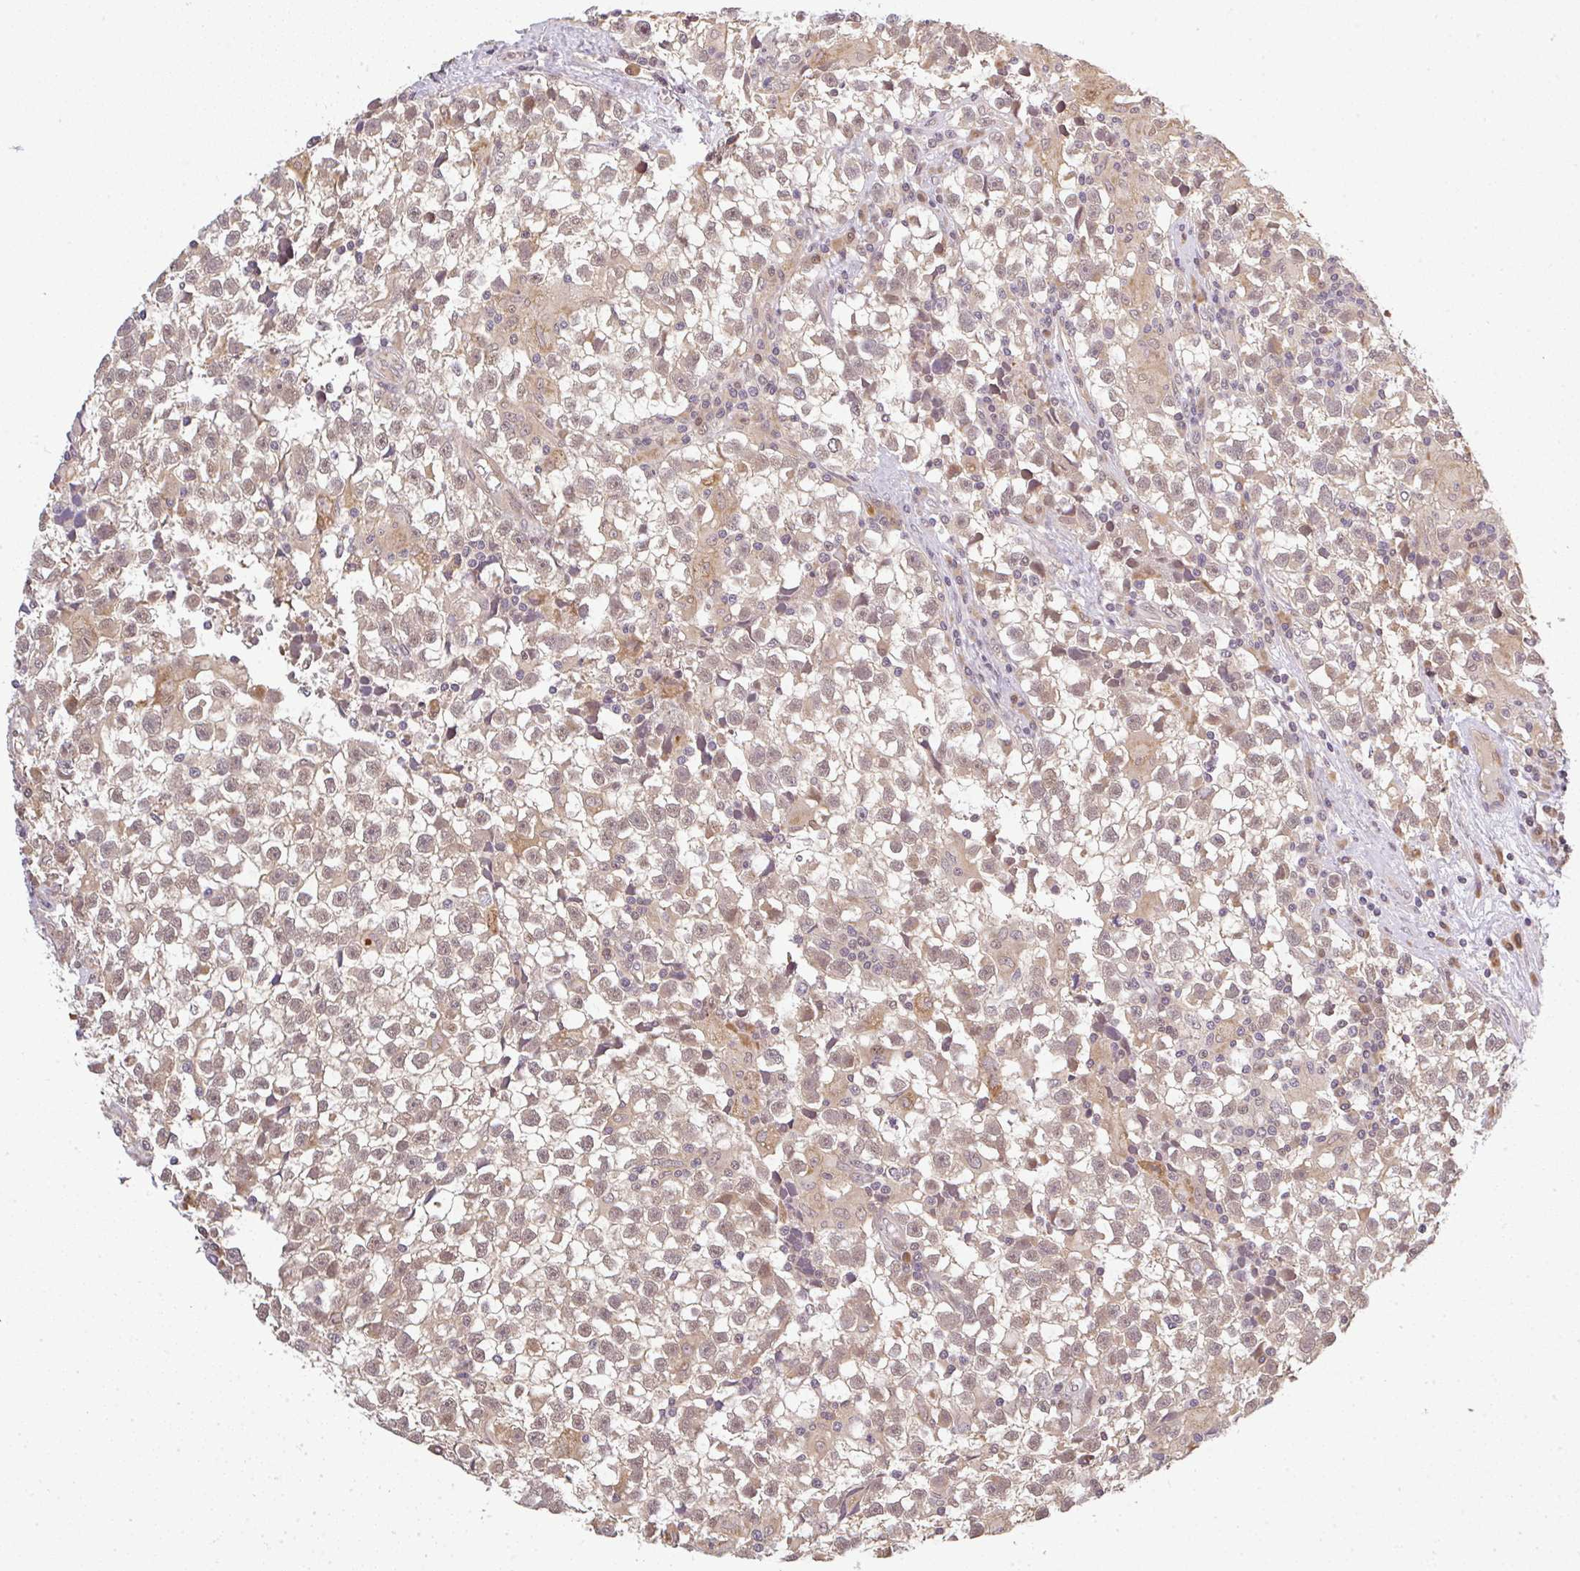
{"staining": {"intensity": "weak", "quantity": ">75%", "location": "cytoplasmic/membranous,nuclear"}, "tissue": "testis cancer", "cell_type": "Tumor cells", "image_type": "cancer", "snomed": [{"axis": "morphology", "description": "Seminoma, NOS"}, {"axis": "topography", "description": "Testis"}], "caption": "A brown stain shows weak cytoplasmic/membranous and nuclear expression of a protein in human testis seminoma tumor cells. Using DAB (brown) and hematoxylin (blue) stains, captured at high magnification using brightfield microscopy.", "gene": "FAM153A", "patient": {"sex": "male", "age": 31}}